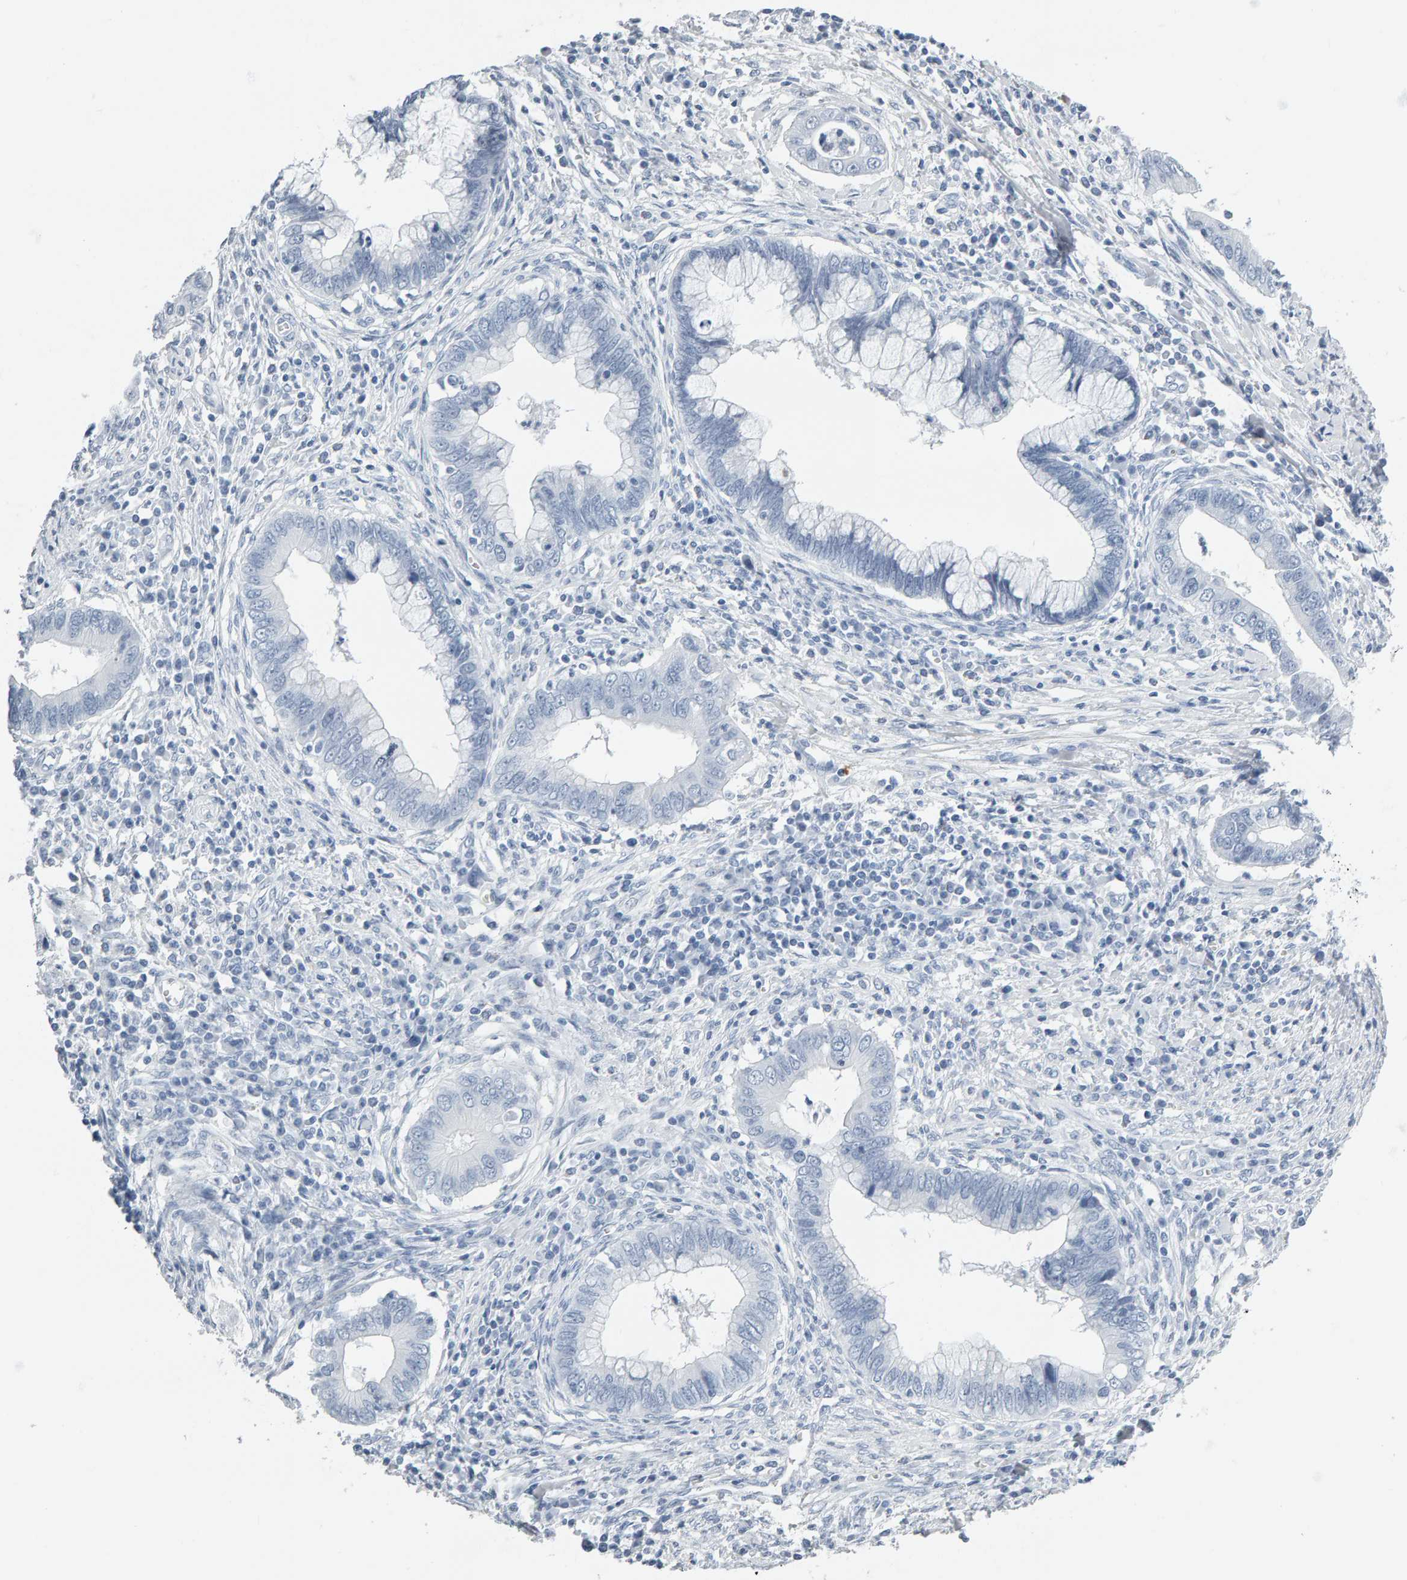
{"staining": {"intensity": "negative", "quantity": "none", "location": "none"}, "tissue": "cervical cancer", "cell_type": "Tumor cells", "image_type": "cancer", "snomed": [{"axis": "morphology", "description": "Adenocarcinoma, NOS"}, {"axis": "topography", "description": "Cervix"}], "caption": "Tumor cells show no significant staining in cervical cancer (adenocarcinoma).", "gene": "SPACA3", "patient": {"sex": "female", "age": 44}}